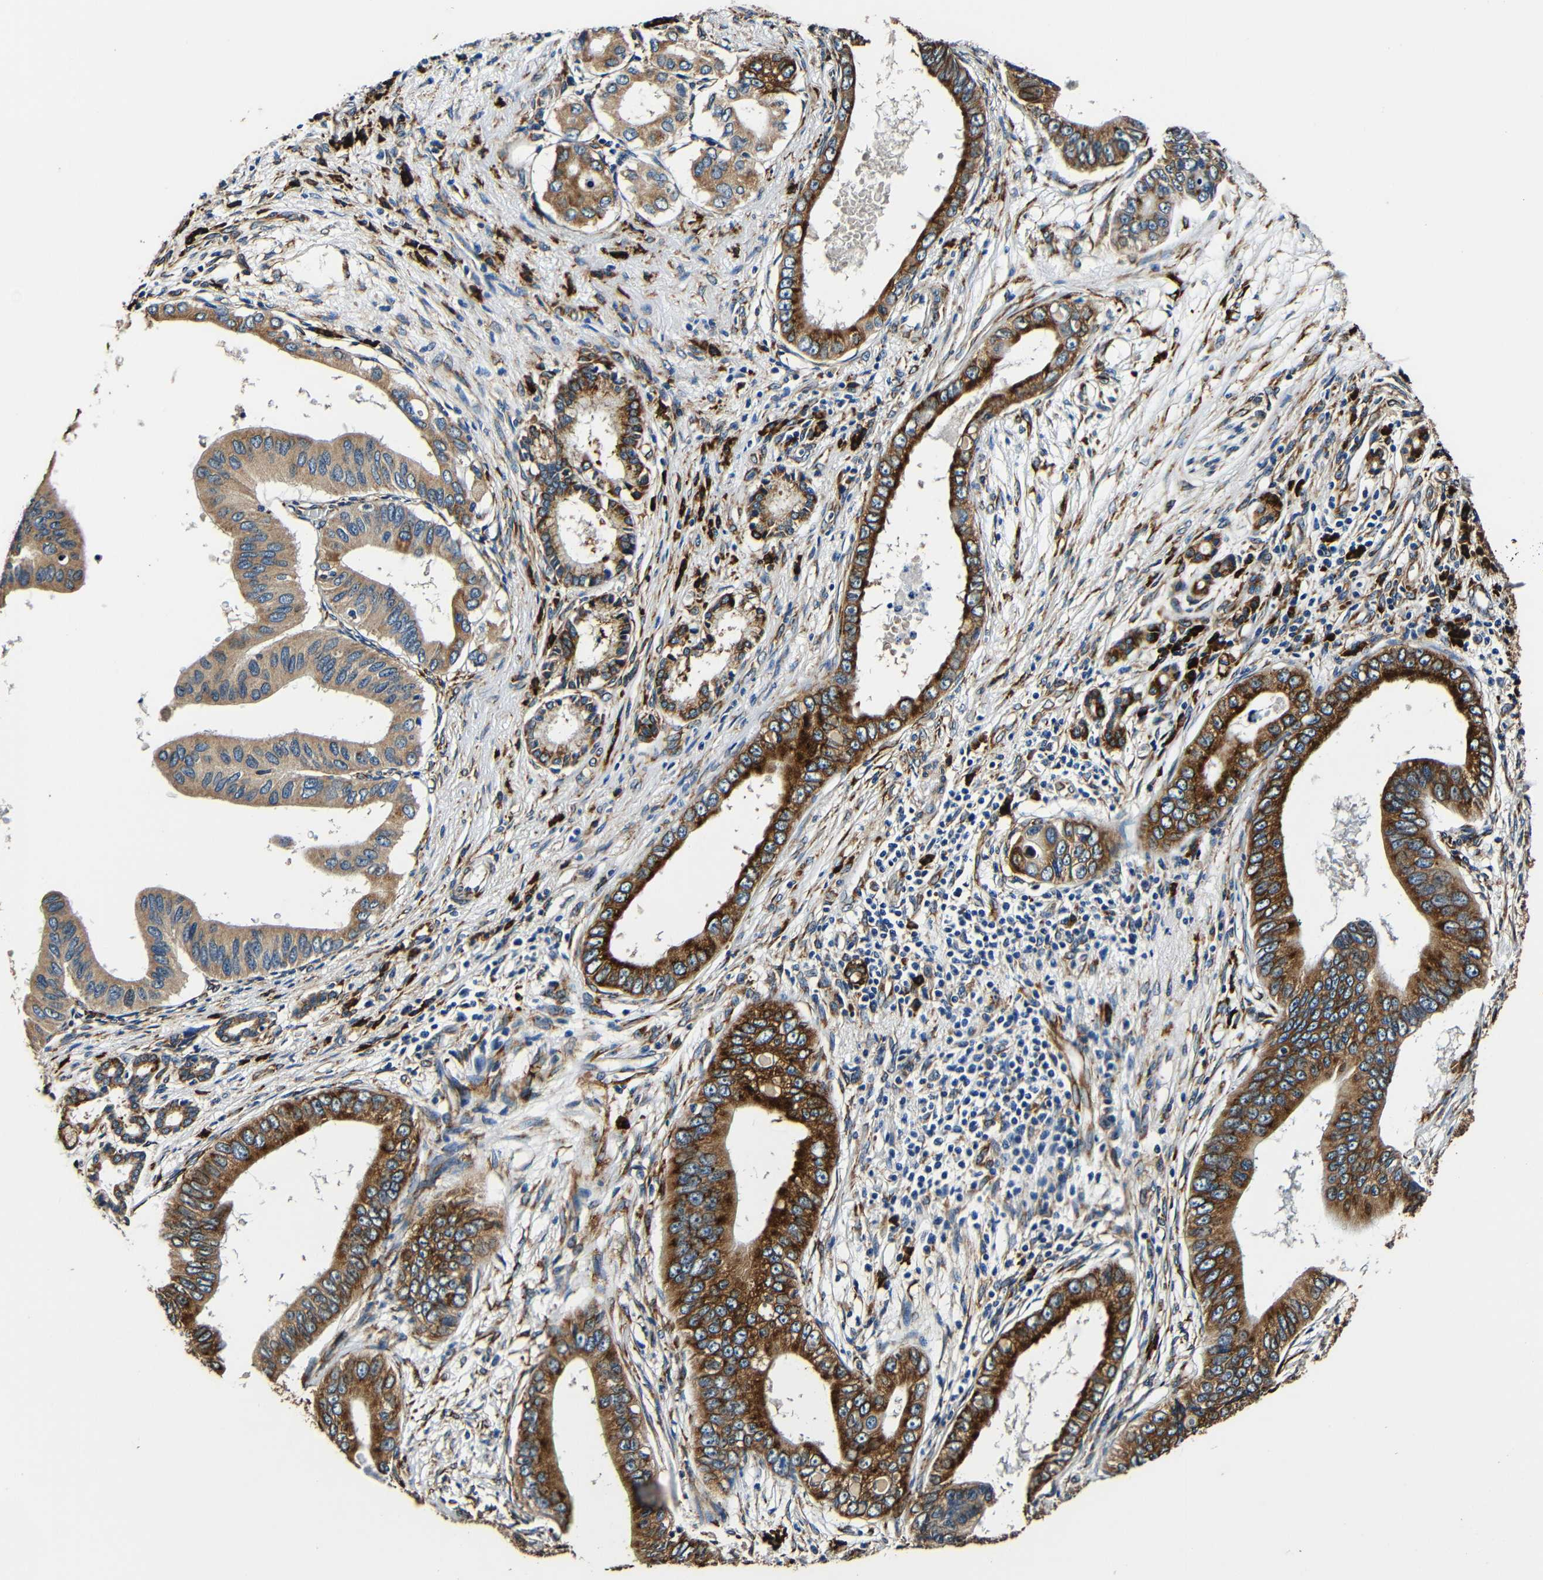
{"staining": {"intensity": "strong", "quantity": "25%-75%", "location": "cytoplasmic/membranous"}, "tissue": "pancreatic cancer", "cell_type": "Tumor cells", "image_type": "cancer", "snomed": [{"axis": "morphology", "description": "Adenocarcinoma, NOS"}, {"axis": "topography", "description": "Pancreas"}], "caption": "Tumor cells demonstrate high levels of strong cytoplasmic/membranous staining in approximately 25%-75% of cells in pancreatic adenocarcinoma. (IHC, brightfield microscopy, high magnification).", "gene": "RRBP1", "patient": {"sex": "male", "age": 77}}